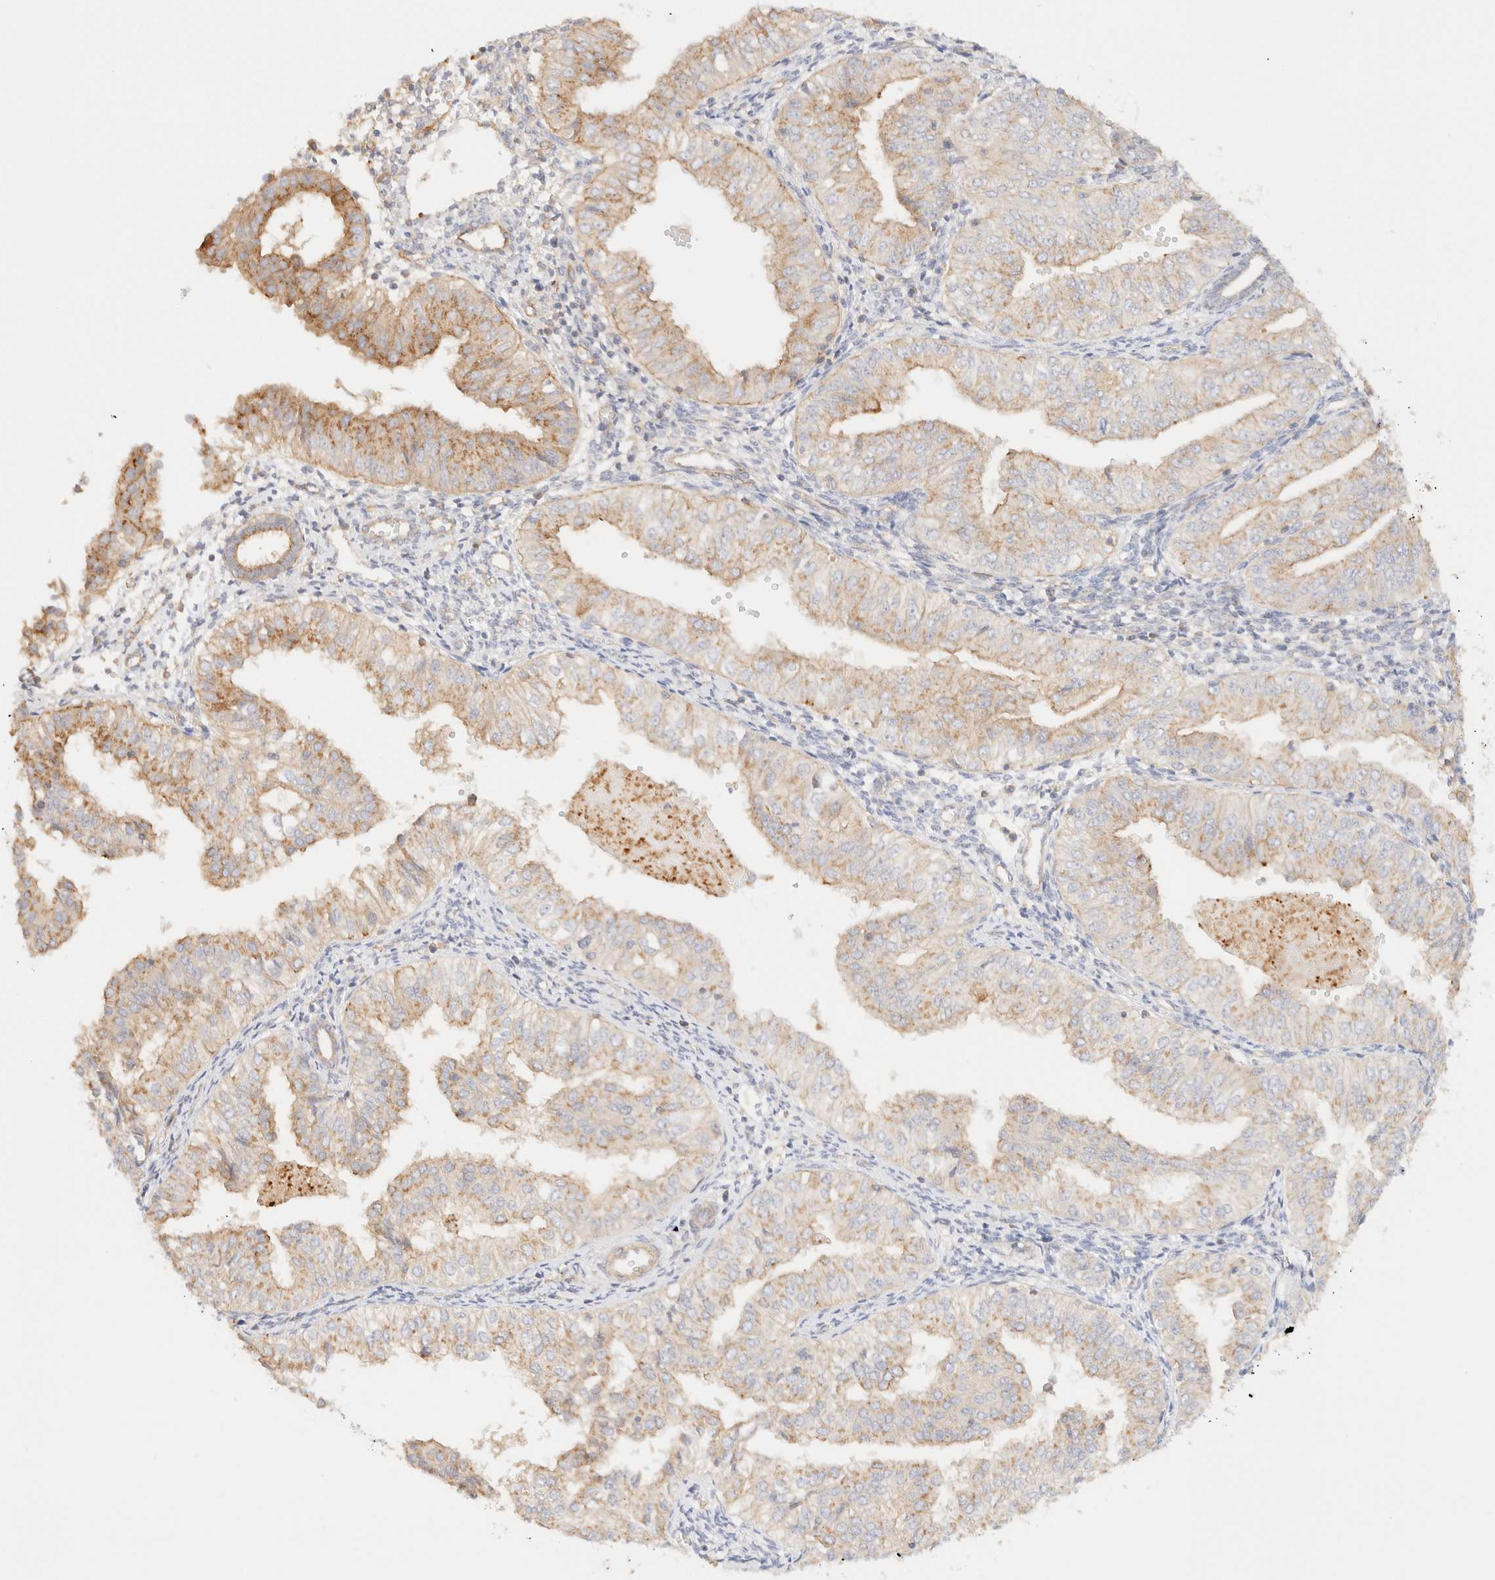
{"staining": {"intensity": "weak", "quantity": ">75%", "location": "cytoplasmic/membranous"}, "tissue": "endometrial cancer", "cell_type": "Tumor cells", "image_type": "cancer", "snomed": [{"axis": "morphology", "description": "Normal tissue, NOS"}, {"axis": "morphology", "description": "Adenocarcinoma, NOS"}, {"axis": "topography", "description": "Endometrium"}], "caption": "Immunohistochemistry micrograph of neoplastic tissue: human endometrial adenocarcinoma stained using immunohistochemistry (IHC) shows low levels of weak protein expression localized specifically in the cytoplasmic/membranous of tumor cells, appearing as a cytoplasmic/membranous brown color.", "gene": "MYO10", "patient": {"sex": "female", "age": 53}}